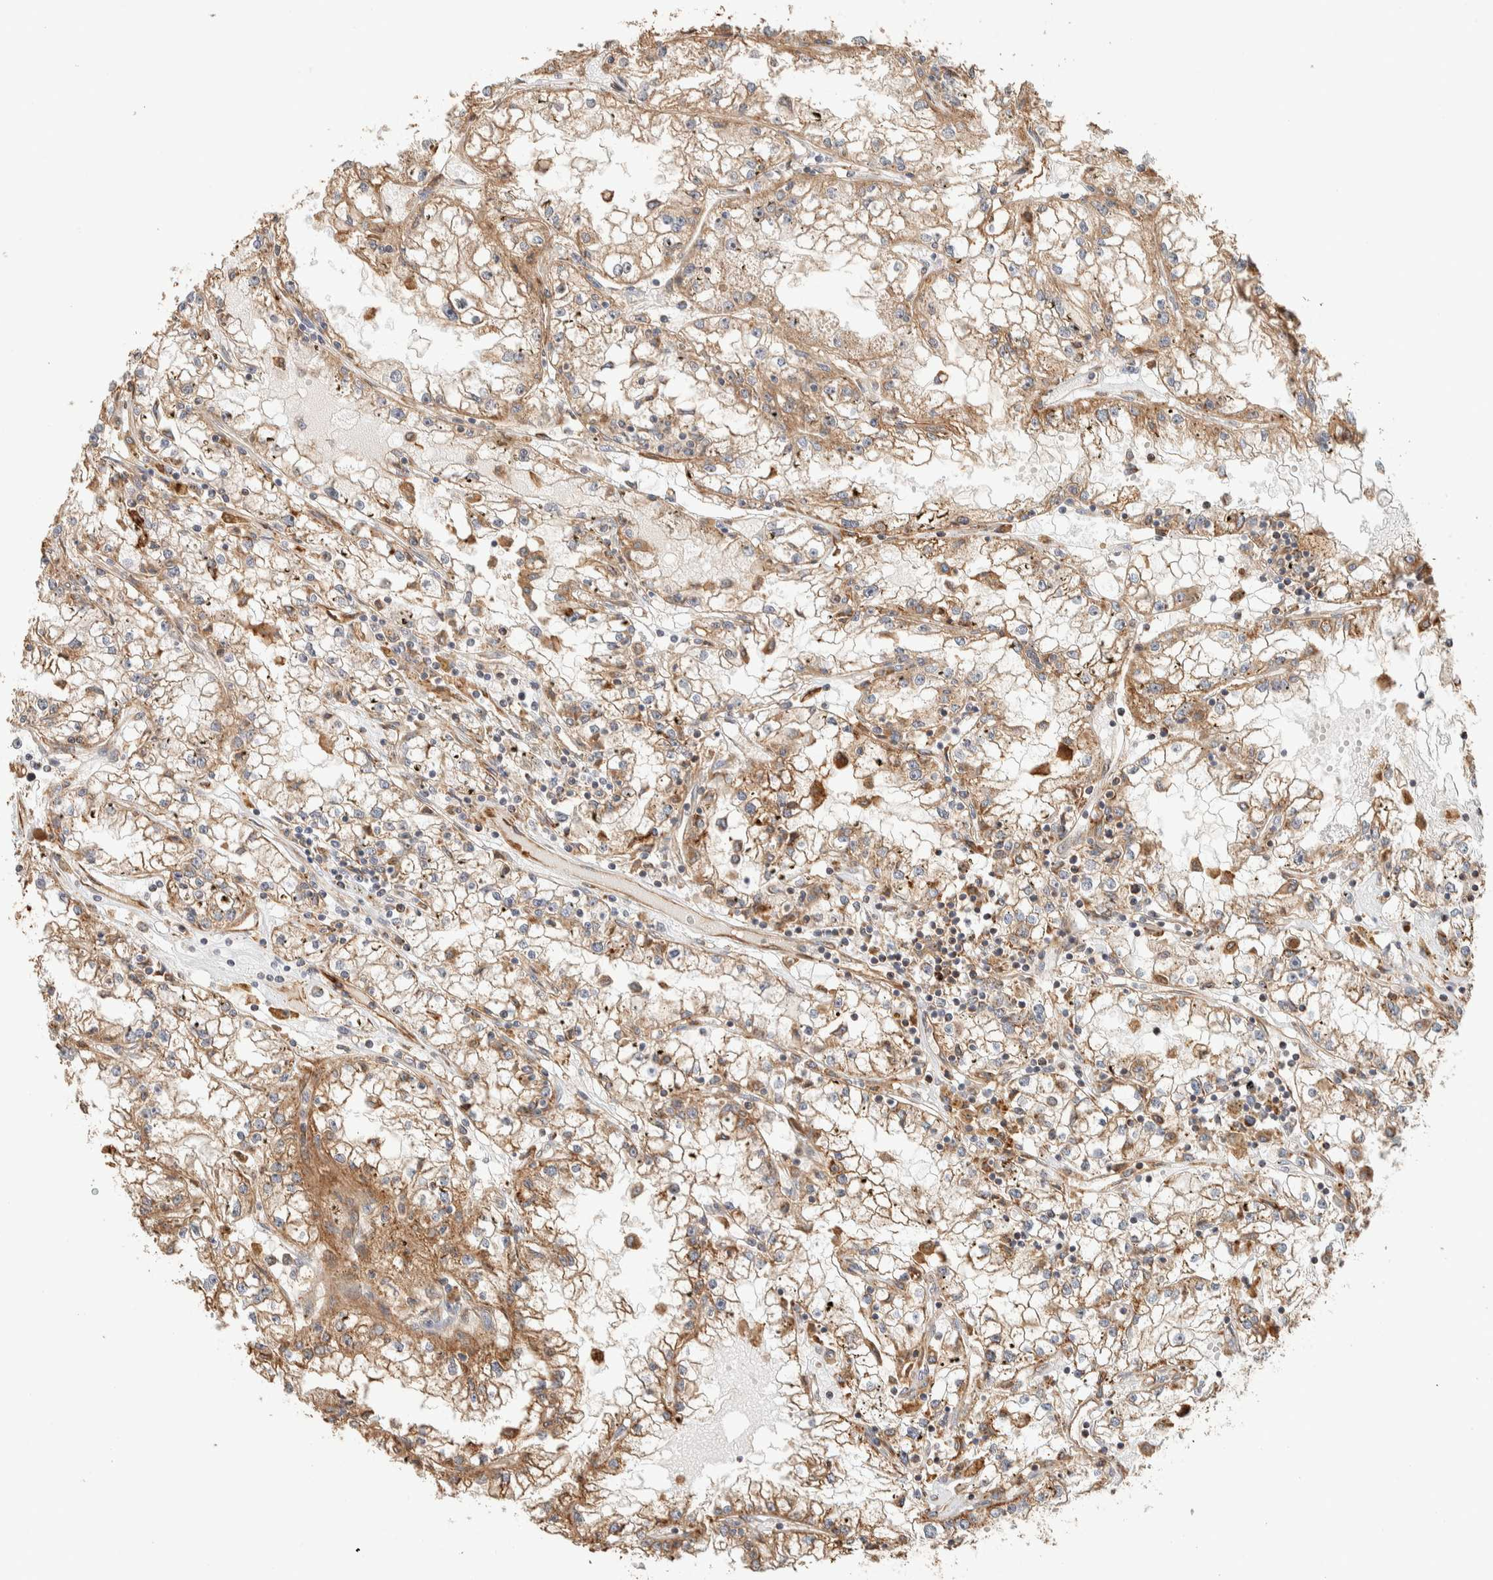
{"staining": {"intensity": "moderate", "quantity": ">75%", "location": "cytoplasmic/membranous"}, "tissue": "renal cancer", "cell_type": "Tumor cells", "image_type": "cancer", "snomed": [{"axis": "morphology", "description": "Adenocarcinoma, NOS"}, {"axis": "topography", "description": "Kidney"}], "caption": "Human renal cancer (adenocarcinoma) stained for a protein (brown) demonstrates moderate cytoplasmic/membranous positive expression in about >75% of tumor cells.", "gene": "KIF9", "patient": {"sex": "male", "age": 56}}